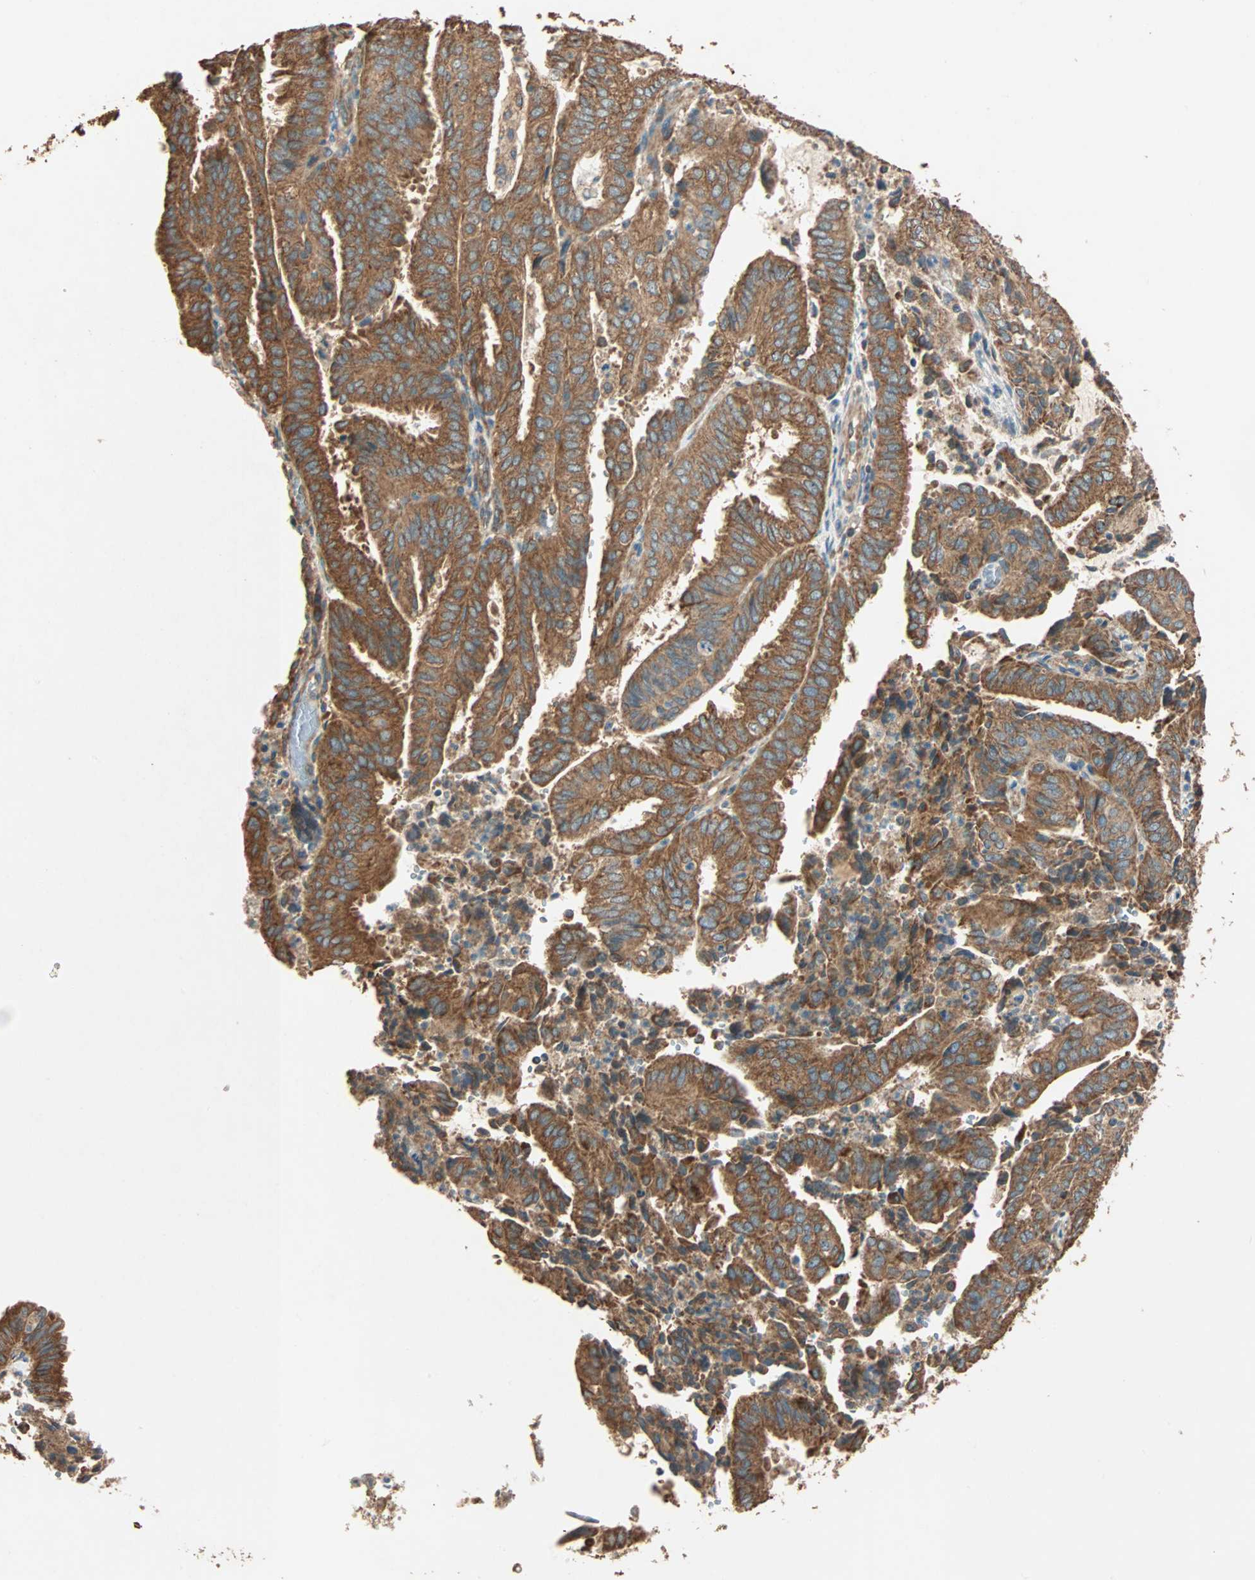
{"staining": {"intensity": "strong", "quantity": ">75%", "location": "cytoplasmic/membranous"}, "tissue": "endometrial cancer", "cell_type": "Tumor cells", "image_type": "cancer", "snomed": [{"axis": "morphology", "description": "Adenocarcinoma, NOS"}, {"axis": "topography", "description": "Uterus"}], "caption": "Endometrial cancer stained with DAB (3,3'-diaminobenzidine) immunohistochemistry (IHC) shows high levels of strong cytoplasmic/membranous staining in about >75% of tumor cells. (DAB (3,3'-diaminobenzidine) IHC with brightfield microscopy, high magnification).", "gene": "EIF4G2", "patient": {"sex": "female", "age": 60}}